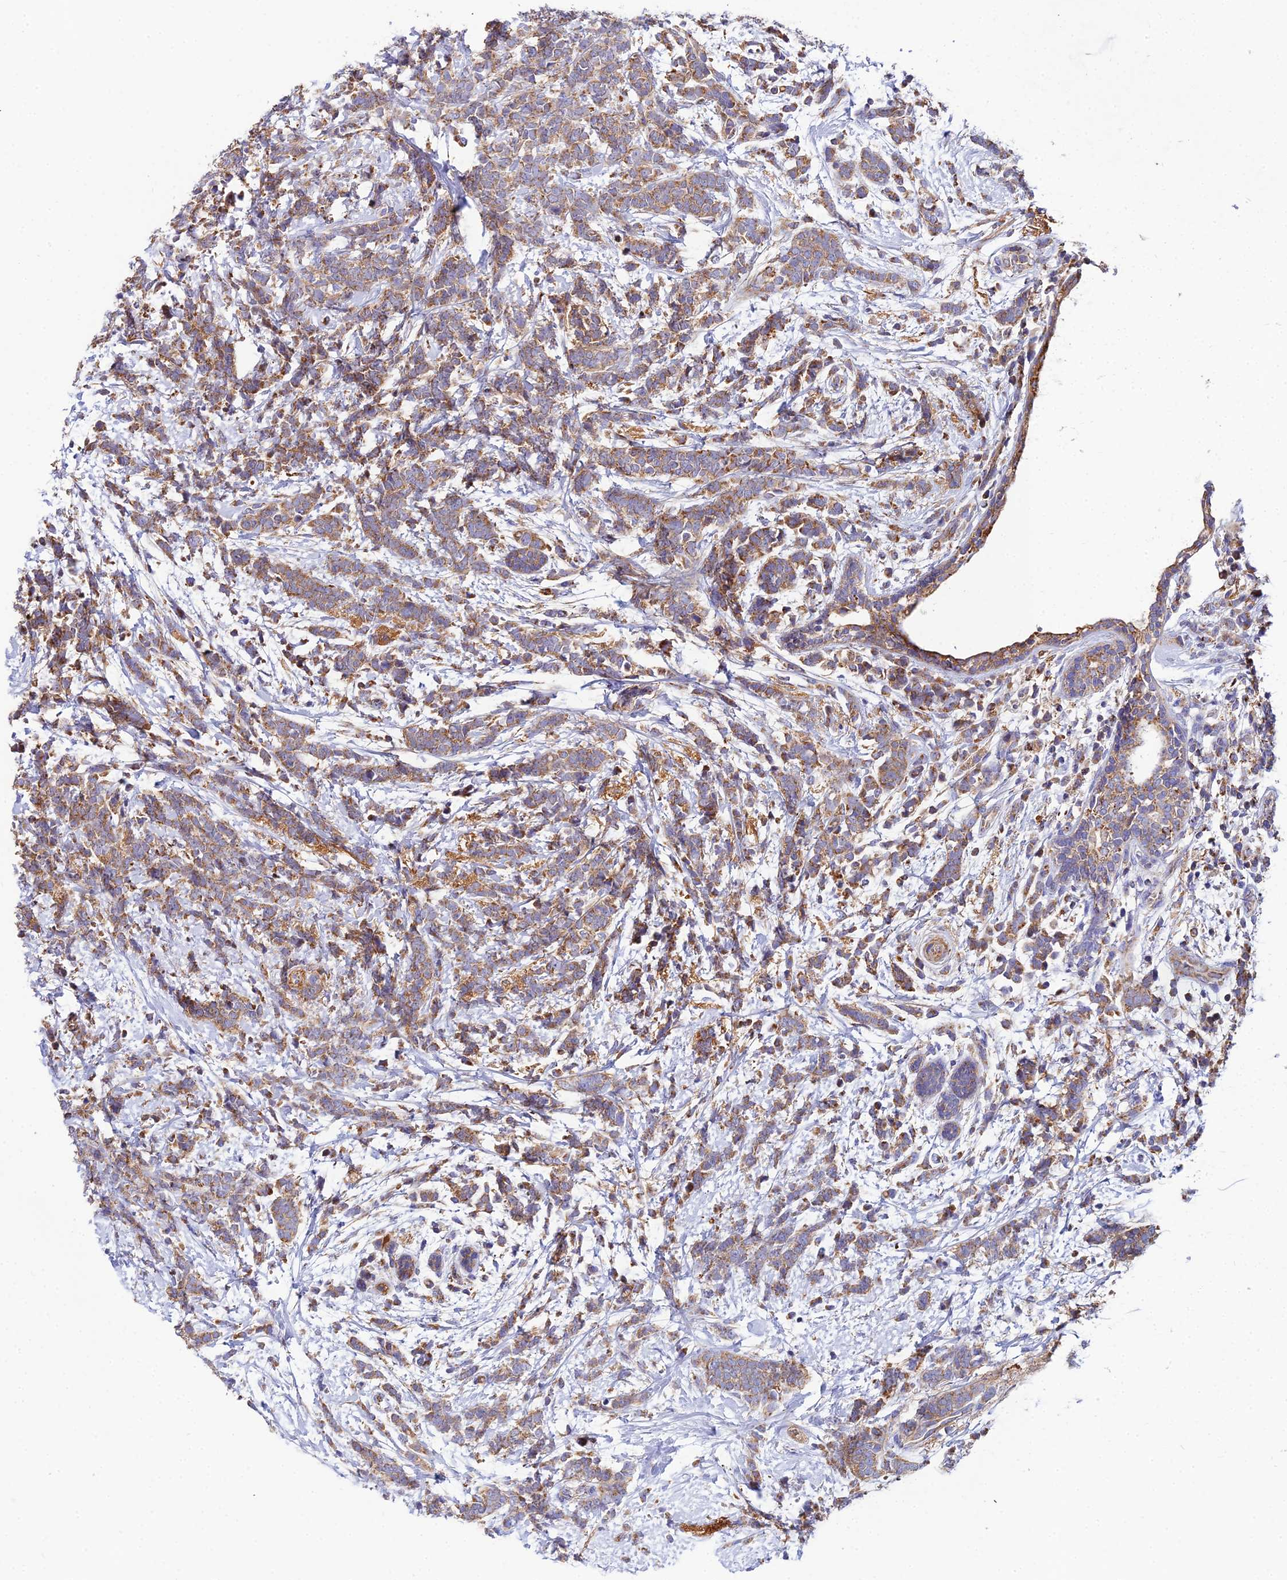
{"staining": {"intensity": "moderate", "quantity": ">75%", "location": "cytoplasmic/membranous"}, "tissue": "breast cancer", "cell_type": "Tumor cells", "image_type": "cancer", "snomed": [{"axis": "morphology", "description": "Lobular carcinoma"}, {"axis": "topography", "description": "Breast"}], "caption": "Moderate cytoplasmic/membranous protein staining is appreciated in about >75% of tumor cells in lobular carcinoma (breast). (DAB (3,3'-diaminobenzidine) IHC, brown staining for protein, blue staining for nuclei).", "gene": "NIPSNAP3A", "patient": {"sex": "female", "age": 58}}